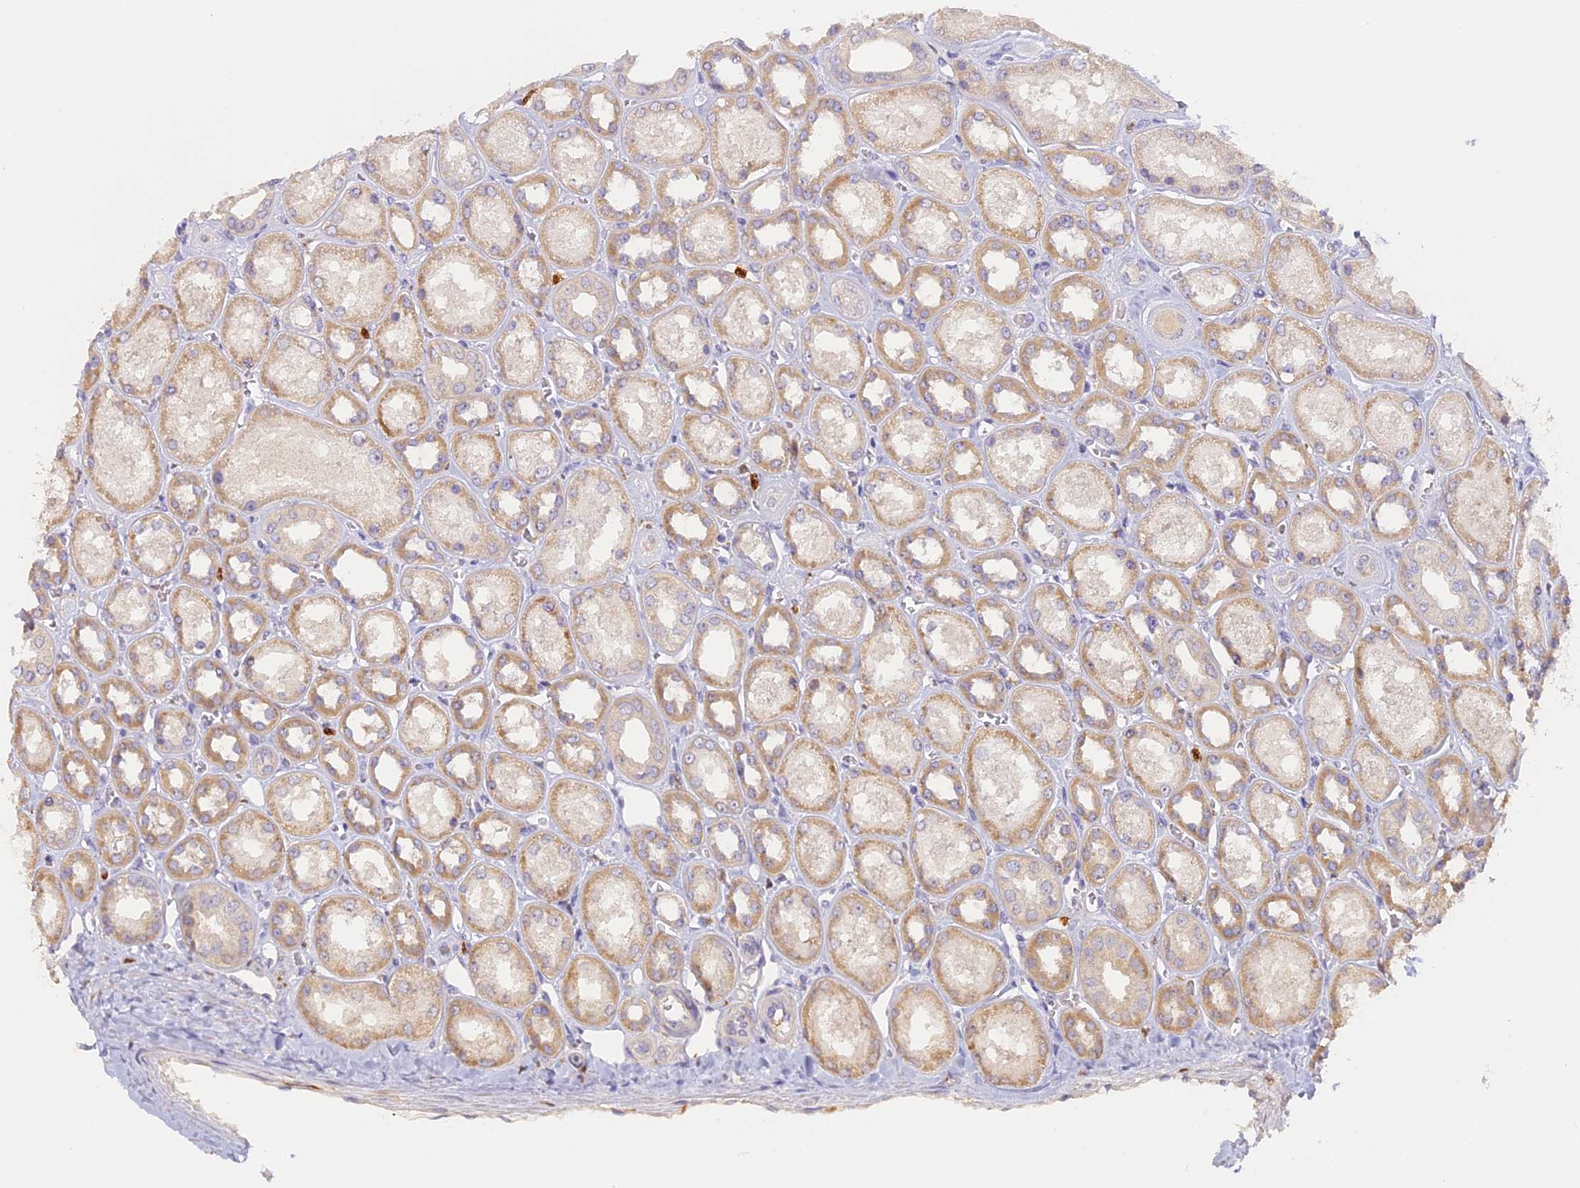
{"staining": {"intensity": "negative", "quantity": "none", "location": "none"}, "tissue": "kidney", "cell_type": "Cells in glomeruli", "image_type": "normal", "snomed": [{"axis": "morphology", "description": "Normal tissue, NOS"}, {"axis": "morphology", "description": "Adenocarcinoma, NOS"}, {"axis": "topography", "description": "Kidney"}], "caption": "Immunohistochemistry of normal kidney displays no staining in cells in glomeruli. The staining is performed using DAB (3,3'-diaminobenzidine) brown chromogen with nuclei counter-stained in using hematoxylin.", "gene": "NCF4", "patient": {"sex": "female", "age": 68}}